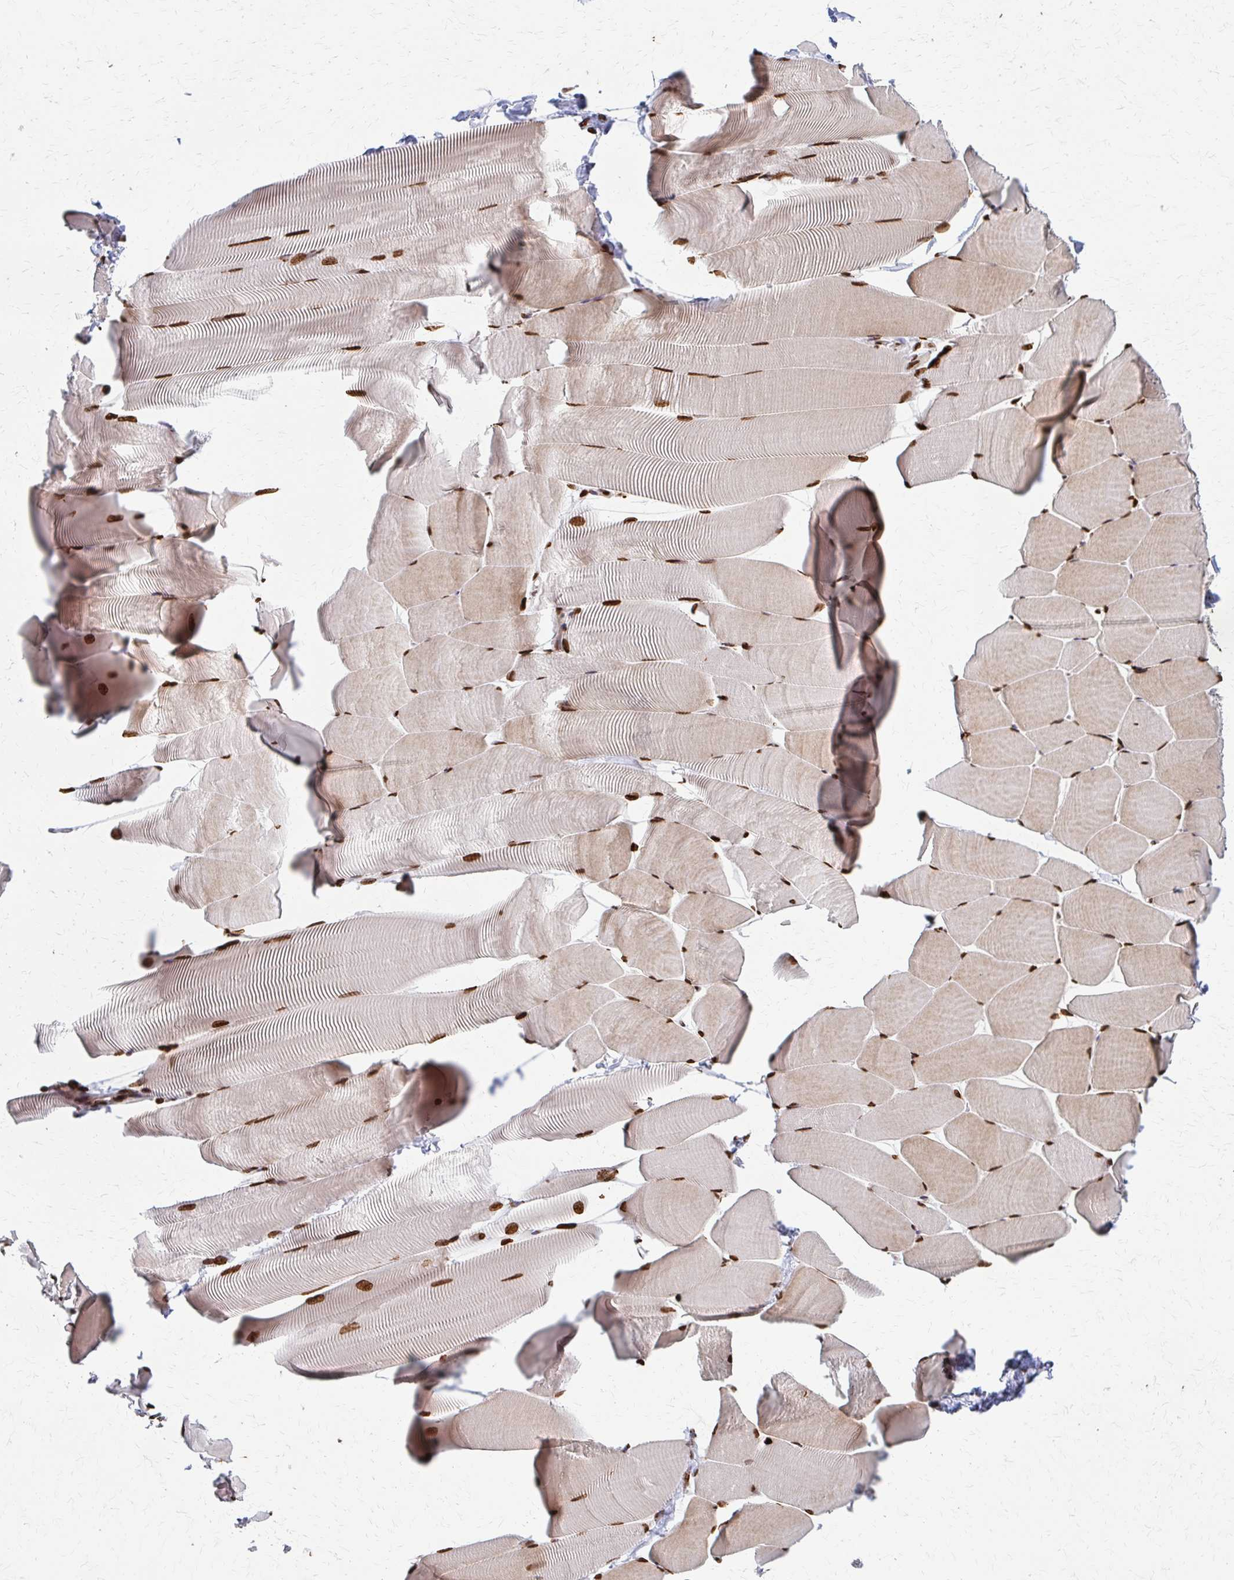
{"staining": {"intensity": "strong", "quantity": ">75%", "location": "nuclear"}, "tissue": "skeletal muscle", "cell_type": "Myocytes", "image_type": "normal", "snomed": [{"axis": "morphology", "description": "Normal tissue, NOS"}, {"axis": "topography", "description": "Skeletal muscle"}], "caption": "Immunohistochemical staining of normal human skeletal muscle reveals strong nuclear protein expression in approximately >75% of myocytes. (IHC, brightfield microscopy, high magnification).", "gene": "PSMD7", "patient": {"sex": "male", "age": 25}}